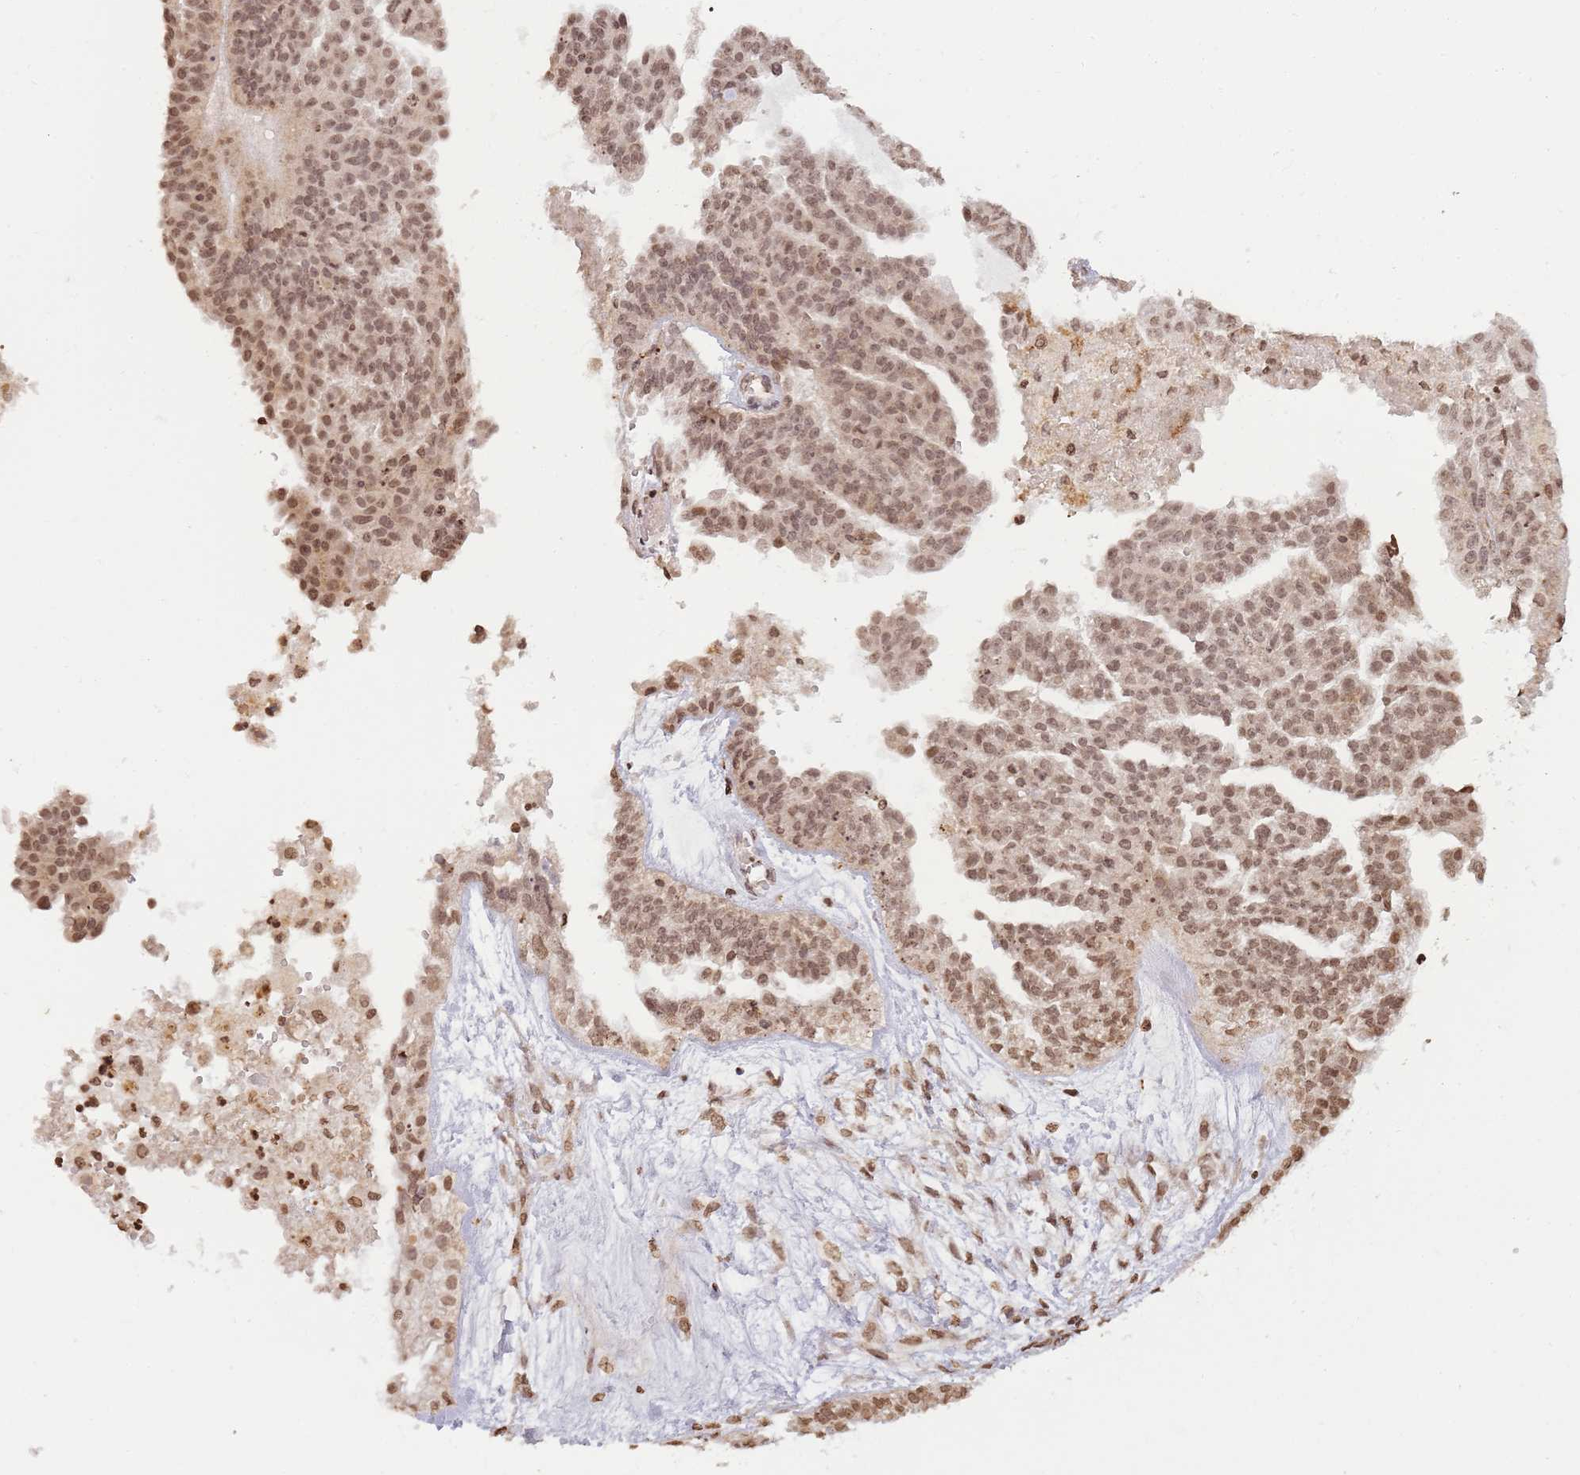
{"staining": {"intensity": "moderate", "quantity": ">75%", "location": "nuclear"}, "tissue": "ovarian cancer", "cell_type": "Tumor cells", "image_type": "cancer", "snomed": [{"axis": "morphology", "description": "Cystadenocarcinoma, serous, NOS"}, {"axis": "topography", "description": "Ovary"}], "caption": "This is an image of immunohistochemistry staining of ovarian cancer, which shows moderate positivity in the nuclear of tumor cells.", "gene": "WWTR1", "patient": {"sex": "female", "age": 58}}